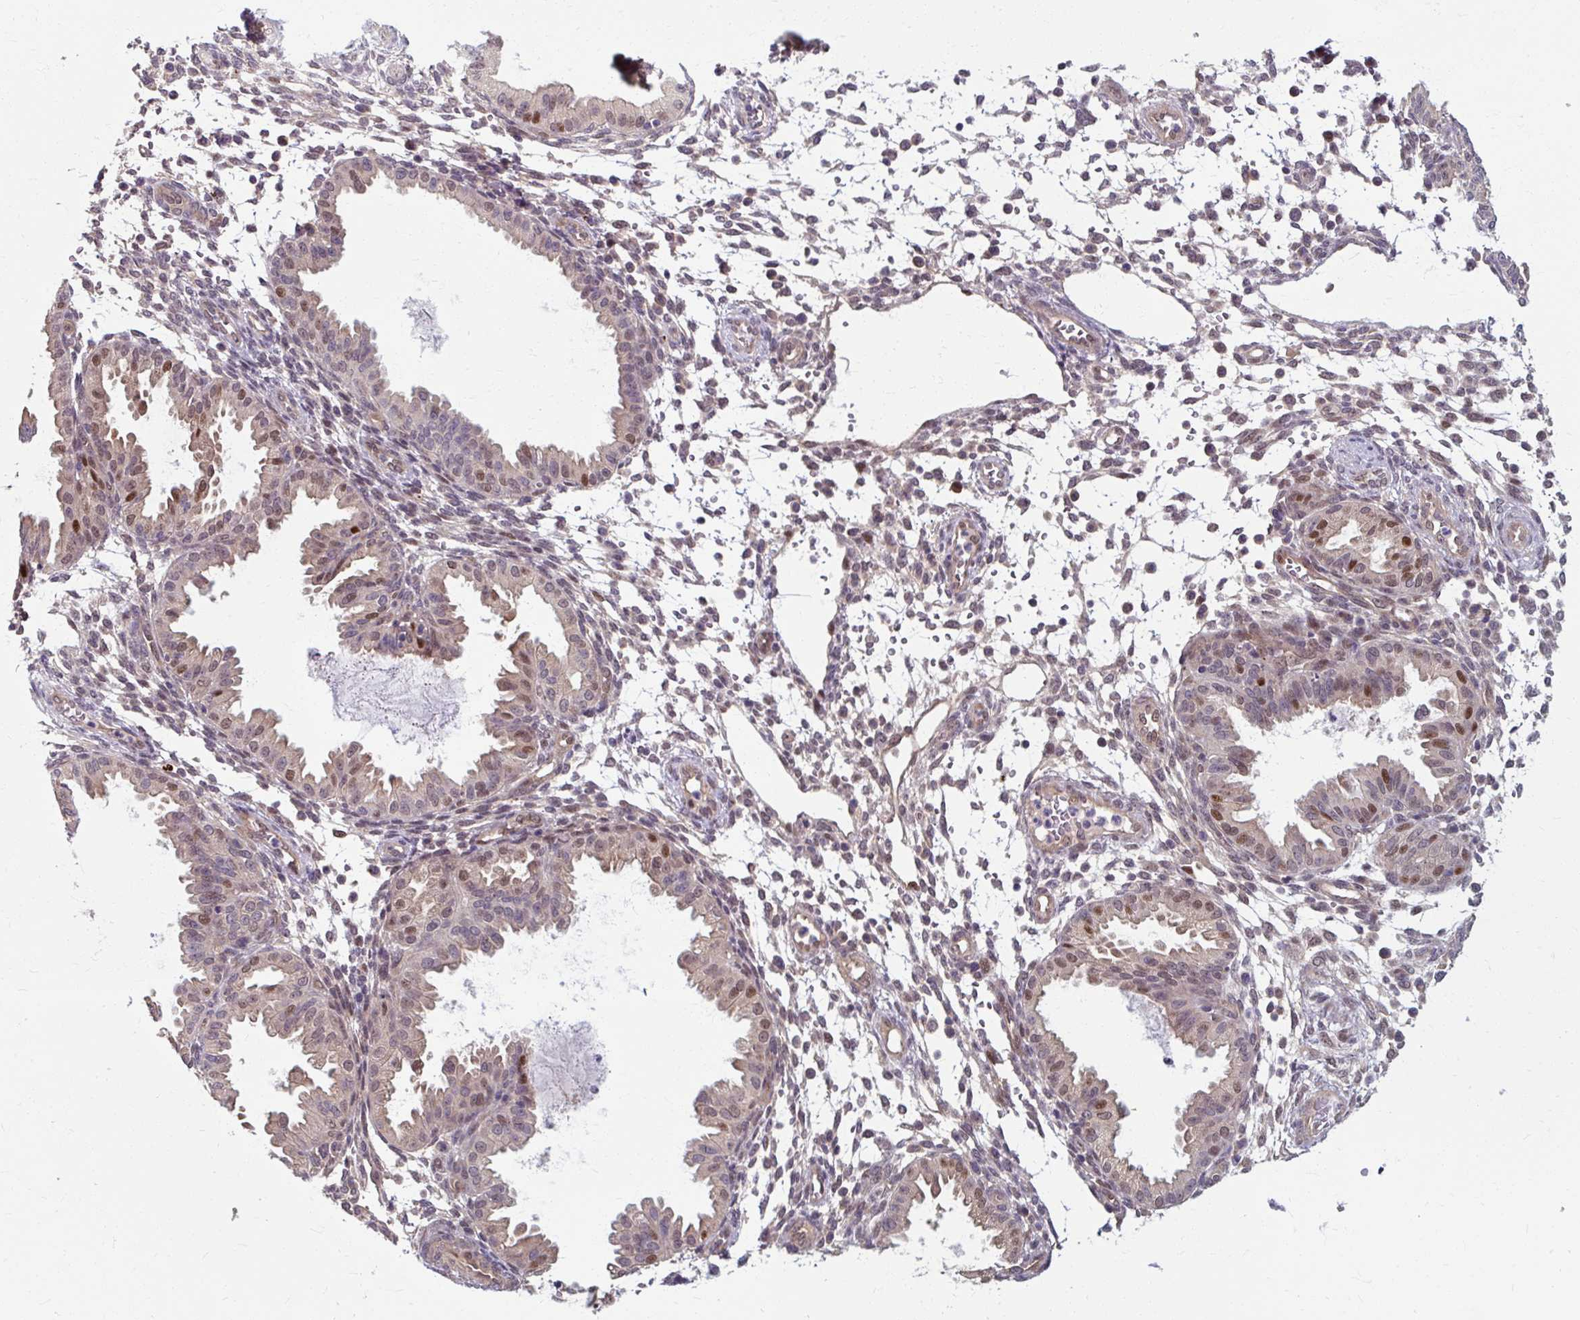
{"staining": {"intensity": "moderate", "quantity": "<25%", "location": "nuclear"}, "tissue": "endometrium", "cell_type": "Cells in endometrial stroma", "image_type": "normal", "snomed": [{"axis": "morphology", "description": "Normal tissue, NOS"}, {"axis": "topography", "description": "Endometrium"}], "caption": "Protein expression analysis of benign endometrium displays moderate nuclear positivity in approximately <25% of cells in endometrial stroma.", "gene": "ZNF555", "patient": {"sex": "female", "age": 33}}